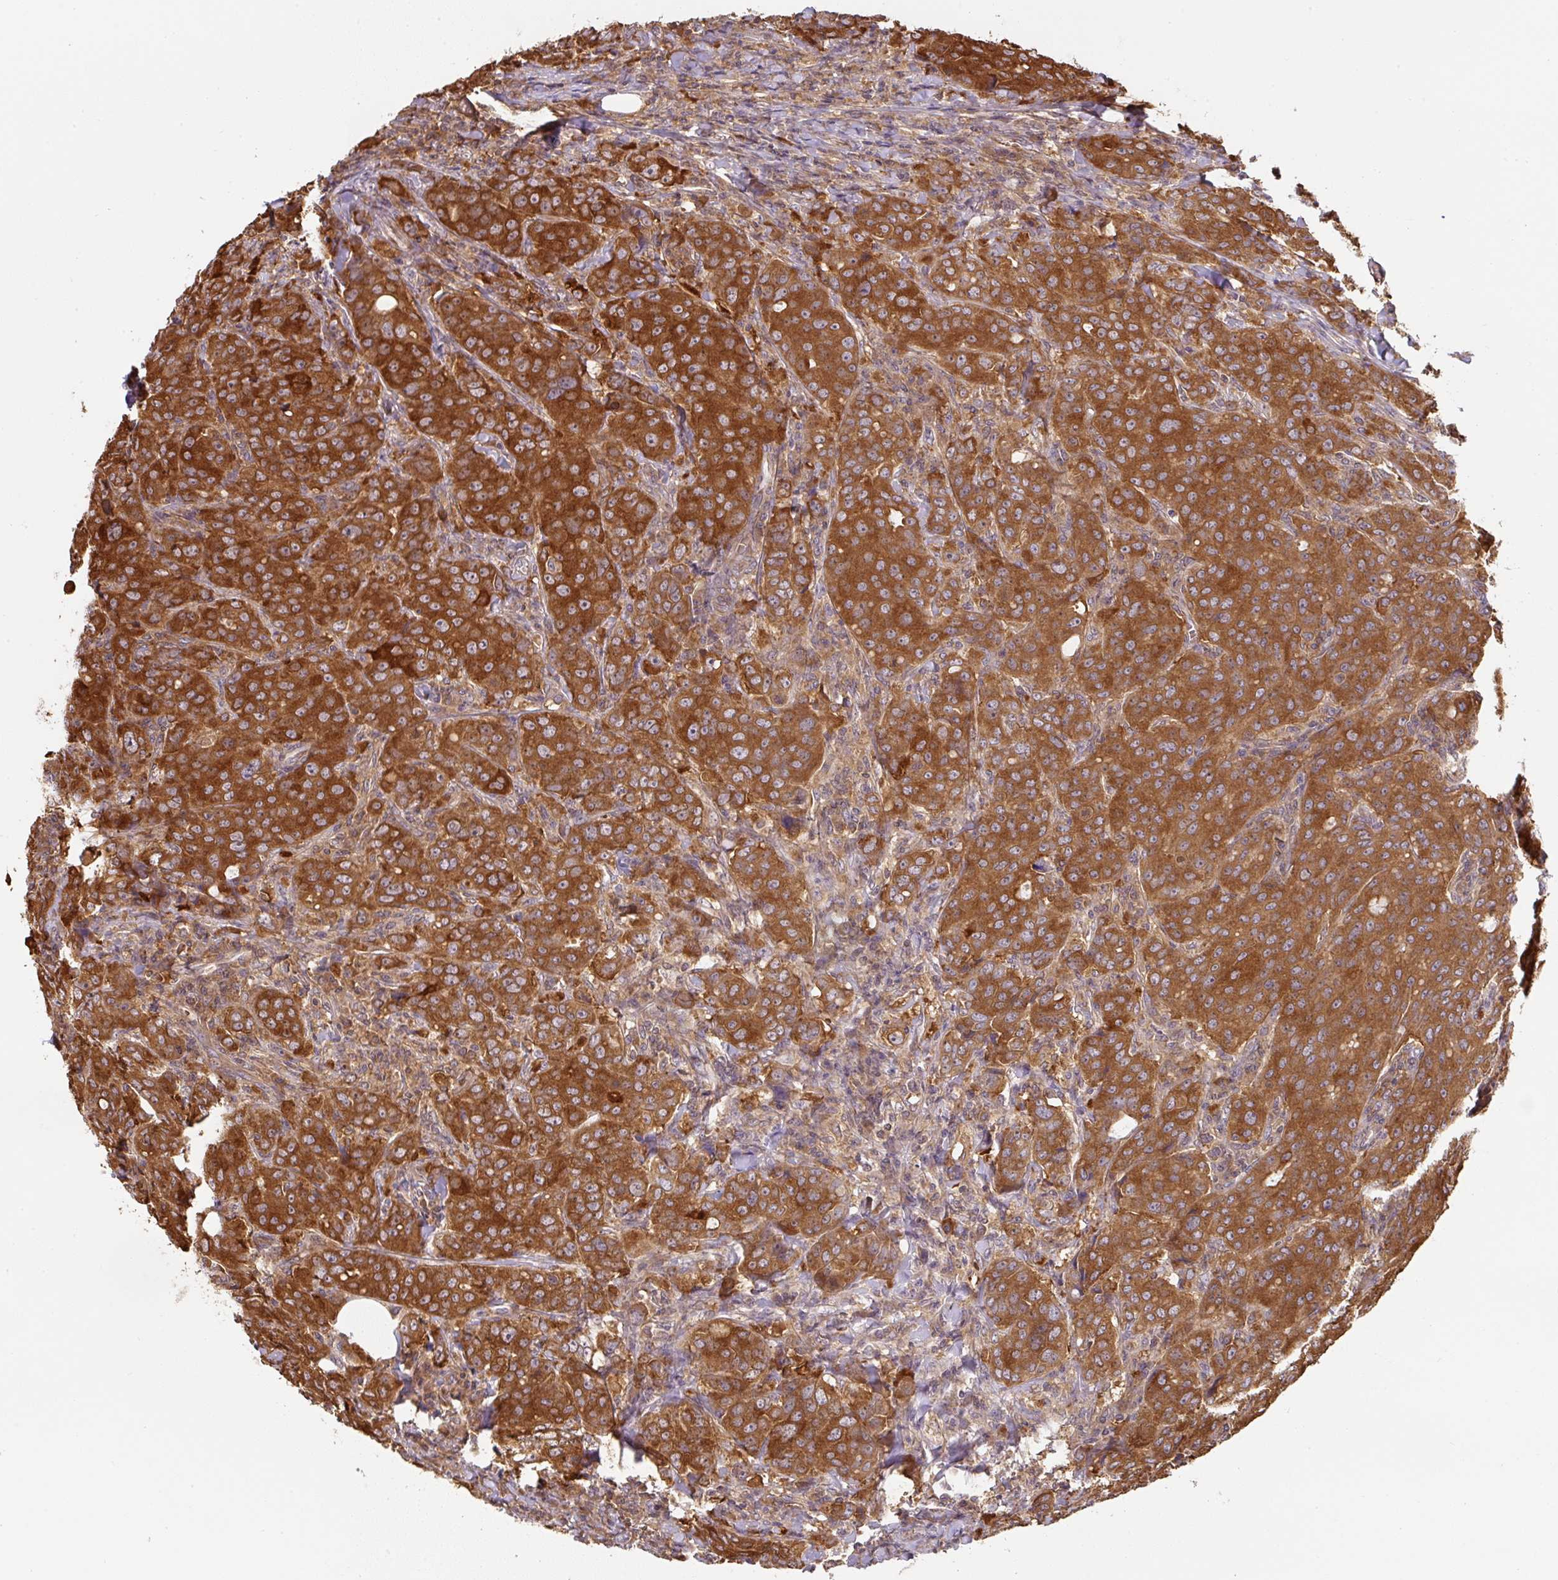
{"staining": {"intensity": "strong", "quantity": ">75%", "location": "cytoplasmic/membranous"}, "tissue": "breast cancer", "cell_type": "Tumor cells", "image_type": "cancer", "snomed": [{"axis": "morphology", "description": "Duct carcinoma"}, {"axis": "topography", "description": "Breast"}], "caption": "This micrograph reveals IHC staining of infiltrating ductal carcinoma (breast), with high strong cytoplasmic/membranous staining in approximately >75% of tumor cells.", "gene": "ST13", "patient": {"sex": "female", "age": 43}}